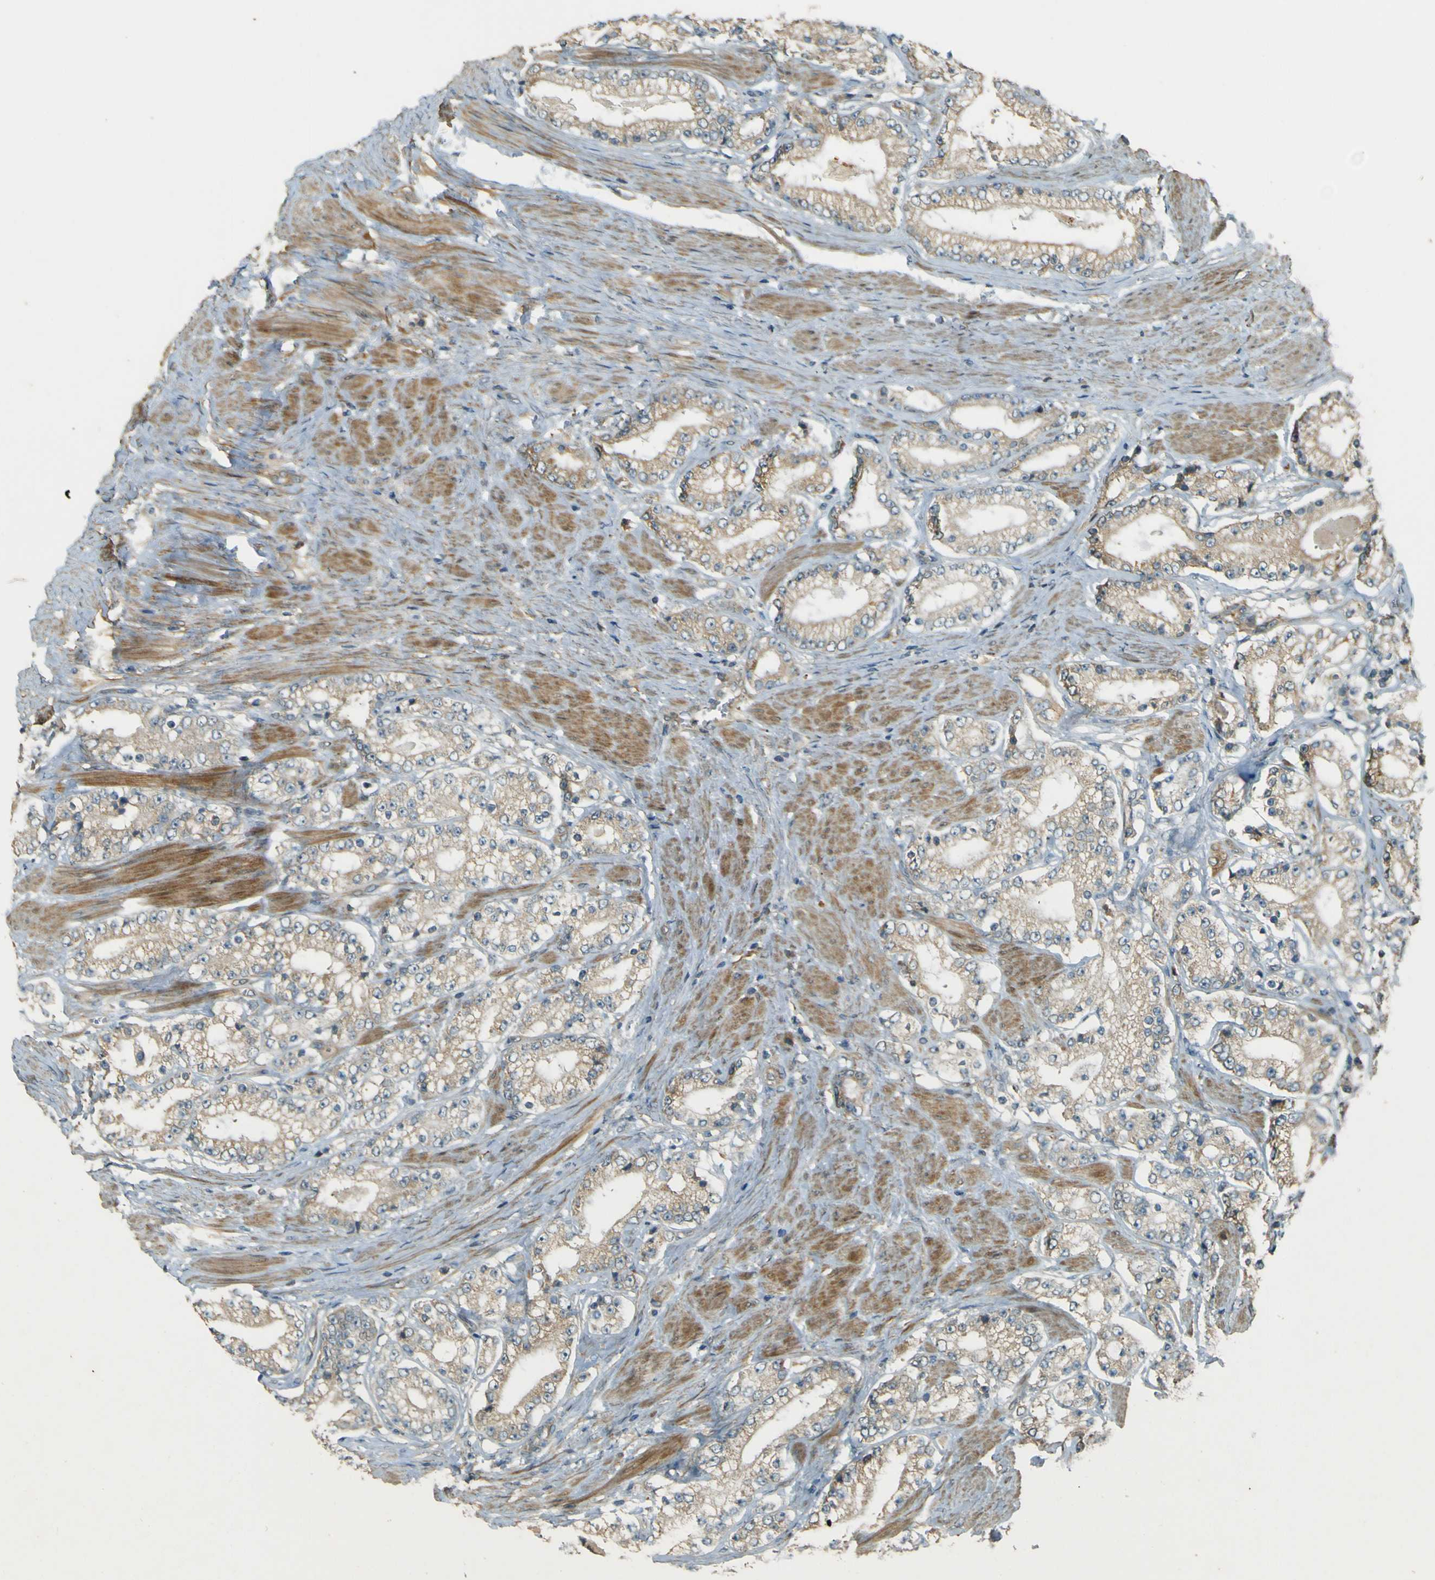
{"staining": {"intensity": "weak", "quantity": ">75%", "location": "cytoplasmic/membranous"}, "tissue": "prostate cancer", "cell_type": "Tumor cells", "image_type": "cancer", "snomed": [{"axis": "morphology", "description": "Adenocarcinoma, Low grade"}, {"axis": "topography", "description": "Prostate"}], "caption": "Immunohistochemistry (IHC) micrograph of human prostate cancer stained for a protein (brown), which reveals low levels of weak cytoplasmic/membranous expression in approximately >75% of tumor cells.", "gene": "LPCAT1", "patient": {"sex": "male", "age": 63}}